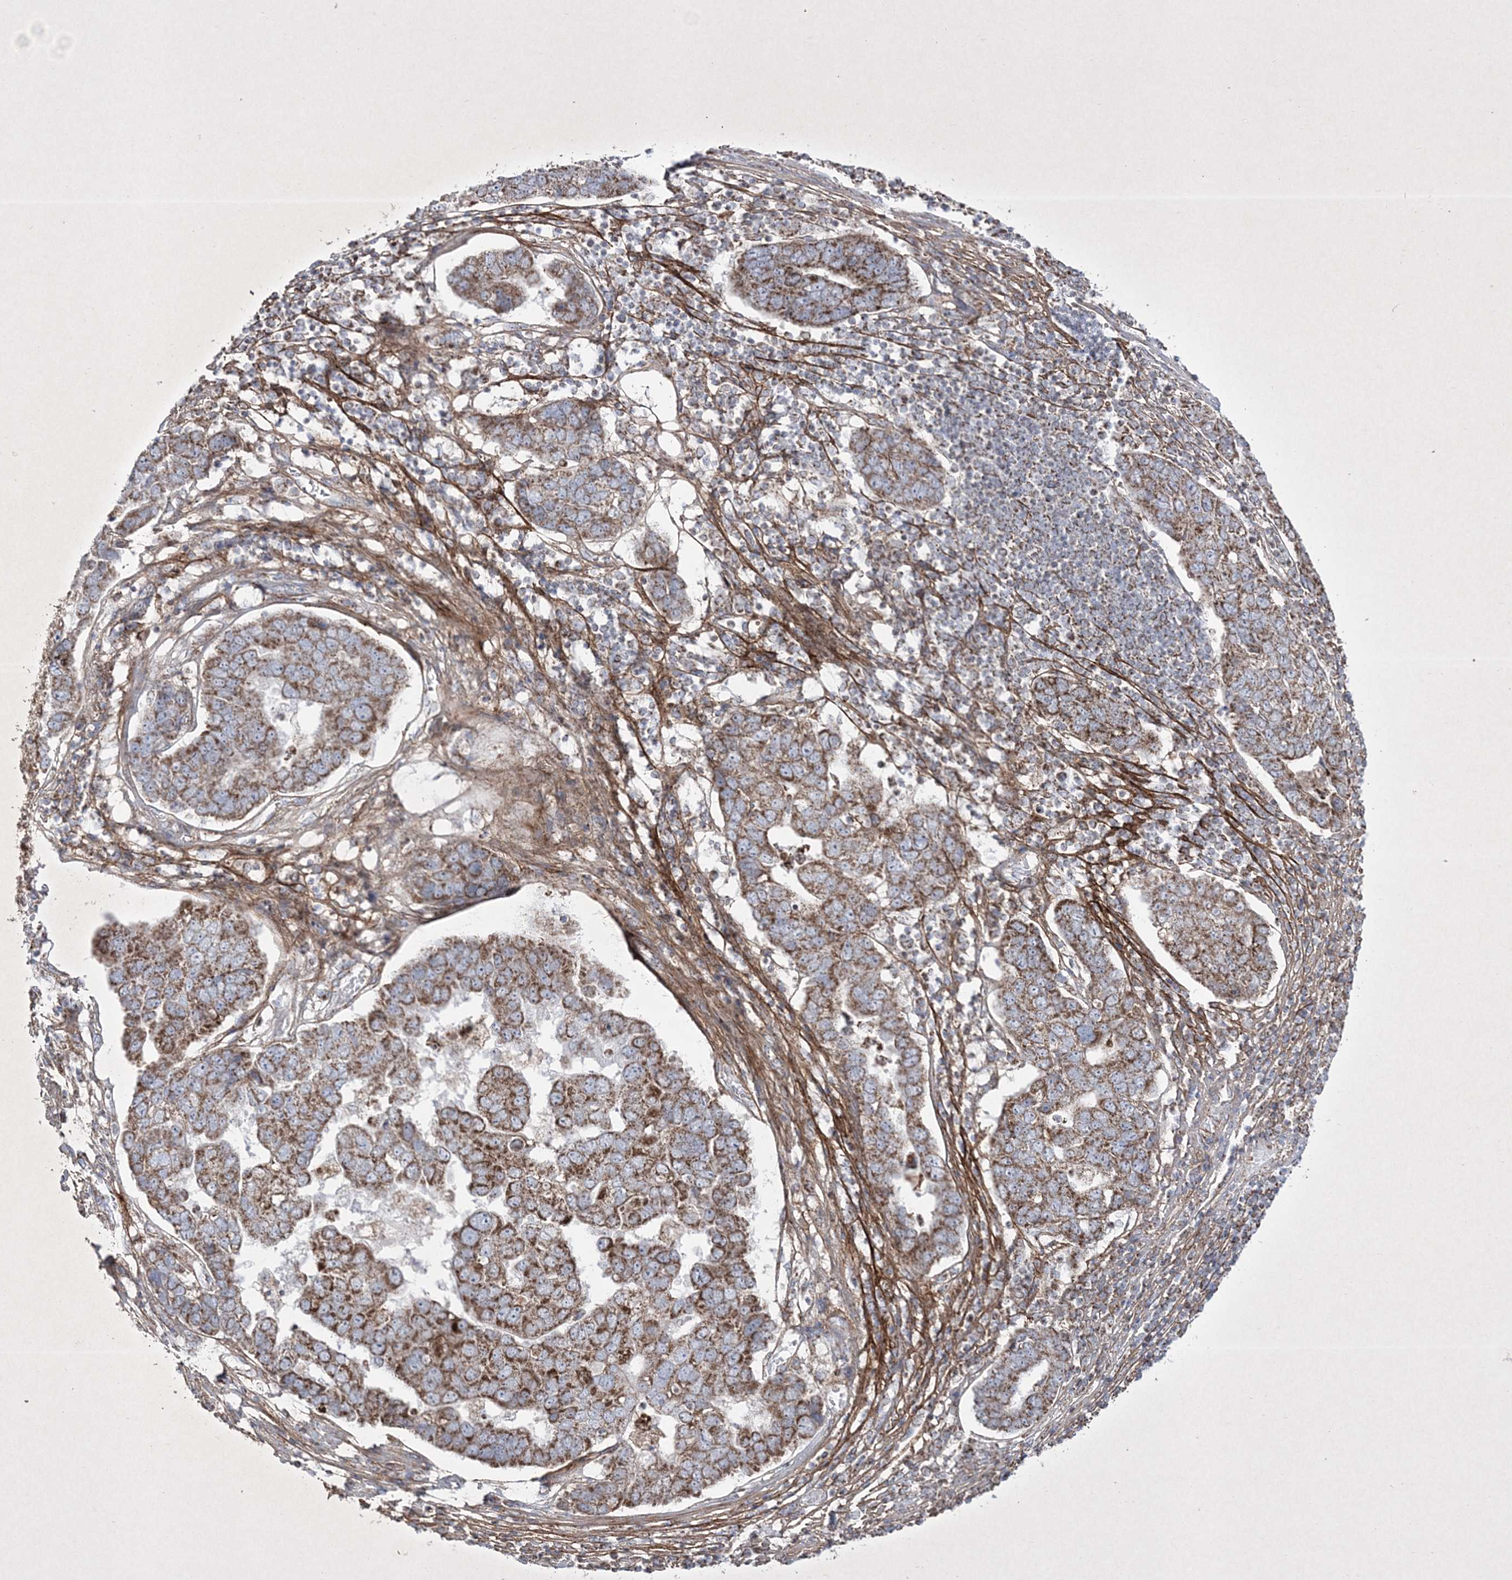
{"staining": {"intensity": "moderate", "quantity": ">75%", "location": "cytoplasmic/membranous"}, "tissue": "pancreatic cancer", "cell_type": "Tumor cells", "image_type": "cancer", "snomed": [{"axis": "morphology", "description": "Adenocarcinoma, NOS"}, {"axis": "topography", "description": "Pancreas"}], "caption": "This is an image of IHC staining of adenocarcinoma (pancreatic), which shows moderate expression in the cytoplasmic/membranous of tumor cells.", "gene": "RICTOR", "patient": {"sex": "female", "age": 61}}